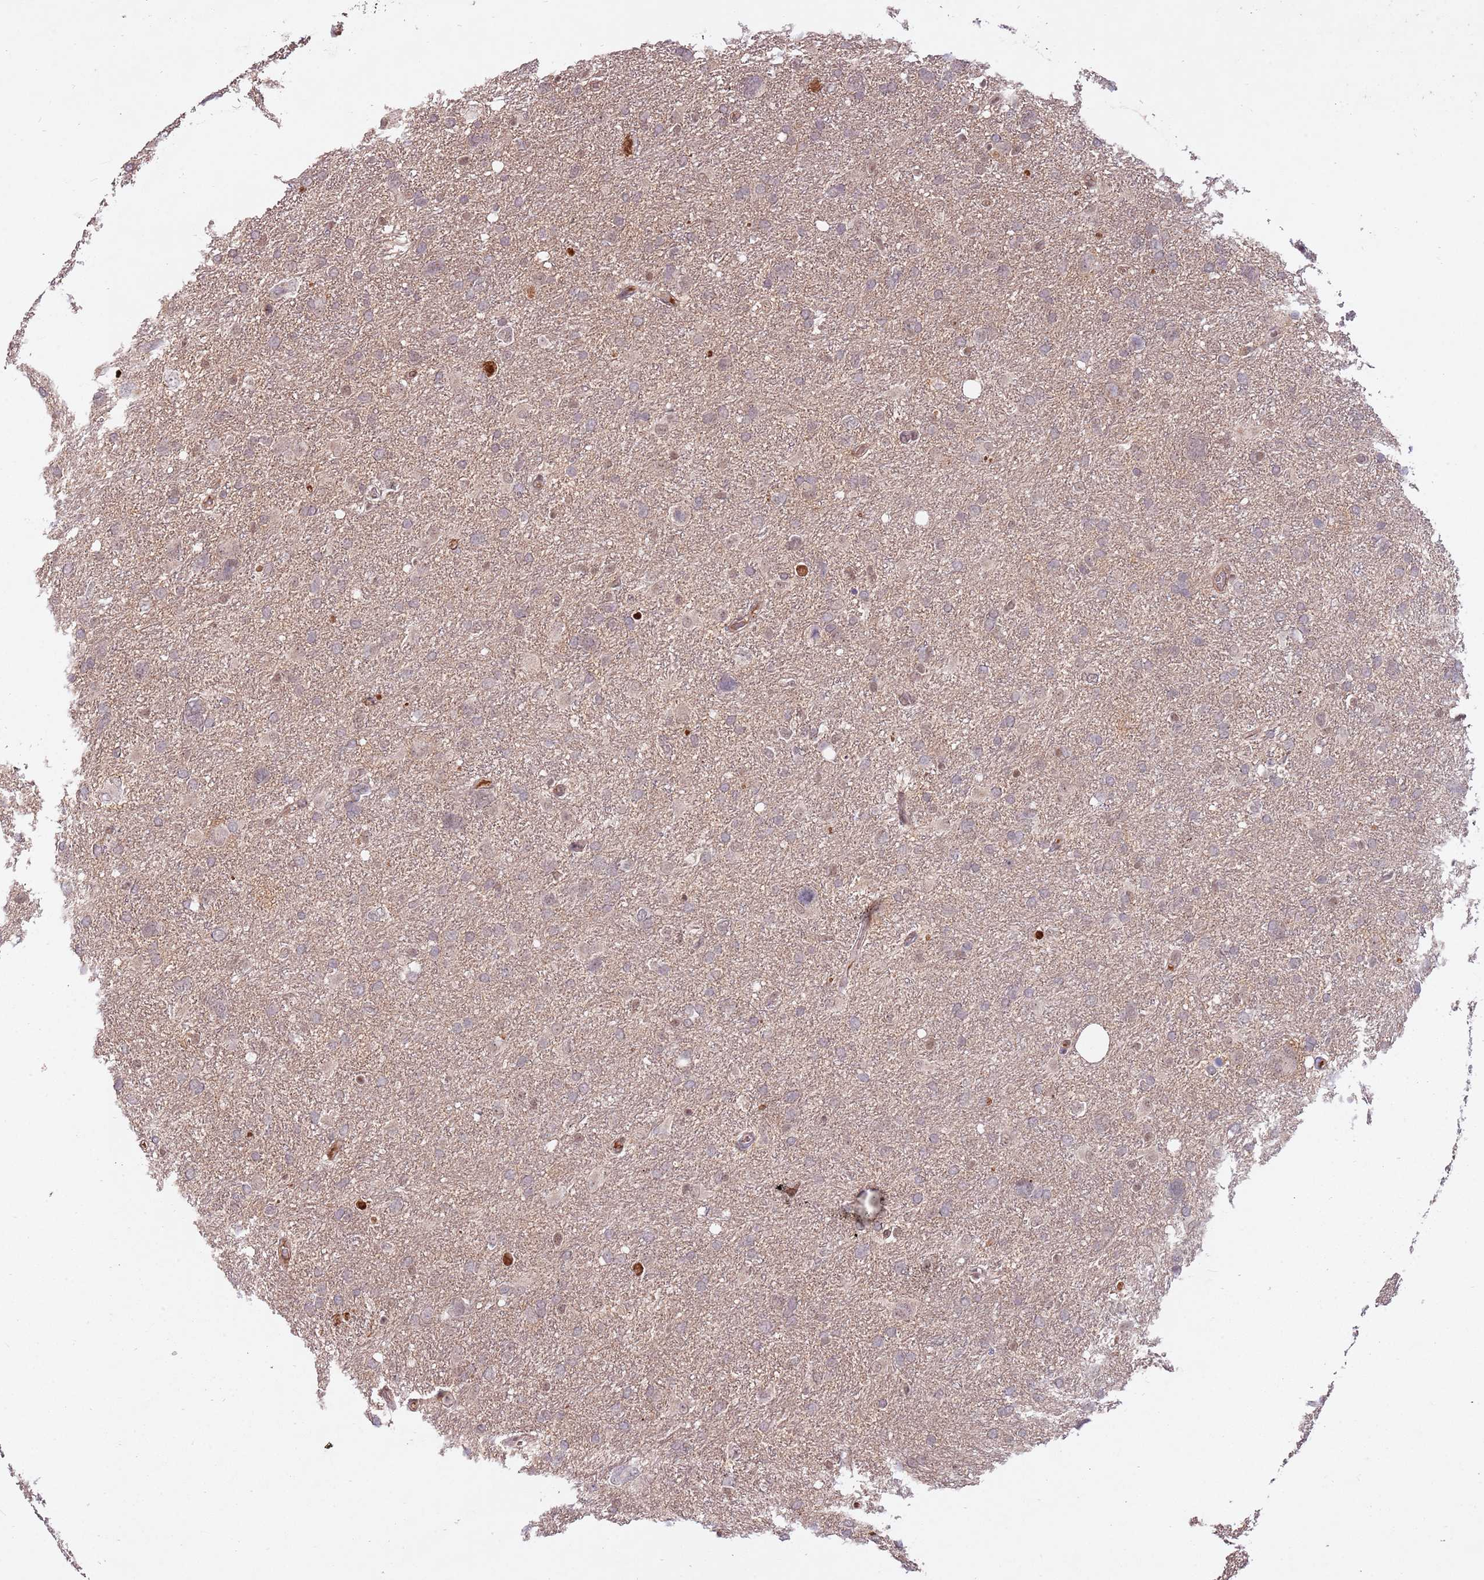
{"staining": {"intensity": "negative", "quantity": "none", "location": "none"}, "tissue": "glioma", "cell_type": "Tumor cells", "image_type": "cancer", "snomed": [{"axis": "morphology", "description": "Glioma, malignant, High grade"}, {"axis": "topography", "description": "Brain"}], "caption": "Immunohistochemical staining of human malignant glioma (high-grade) exhibits no significant staining in tumor cells.", "gene": "SUDS3", "patient": {"sex": "male", "age": 61}}